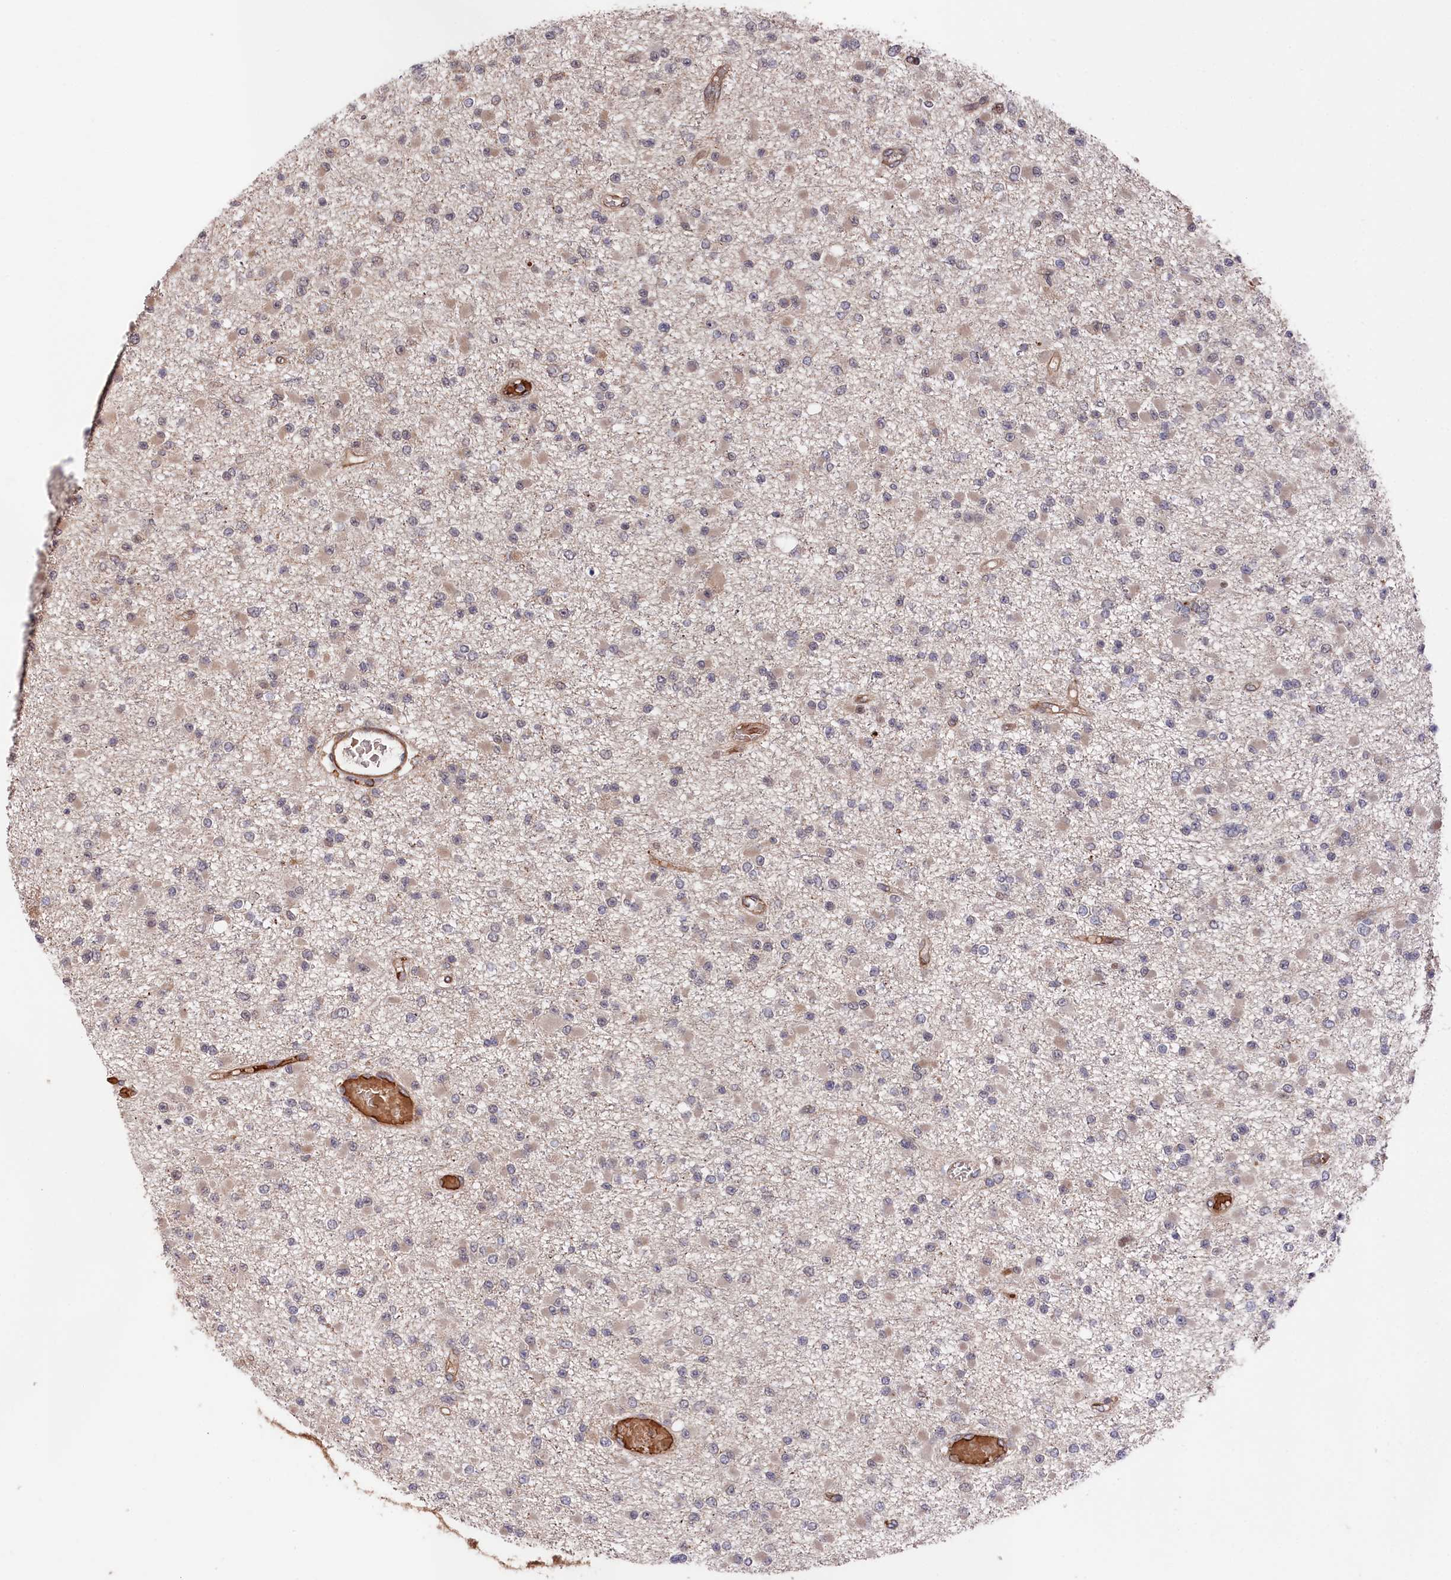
{"staining": {"intensity": "weak", "quantity": "25%-75%", "location": "cytoplasmic/membranous"}, "tissue": "glioma", "cell_type": "Tumor cells", "image_type": "cancer", "snomed": [{"axis": "morphology", "description": "Glioma, malignant, Low grade"}, {"axis": "topography", "description": "Brain"}], "caption": "Immunohistochemistry (IHC) of human glioma shows low levels of weak cytoplasmic/membranous staining in approximately 25%-75% of tumor cells.", "gene": "TNKS1BP1", "patient": {"sex": "female", "age": 22}}